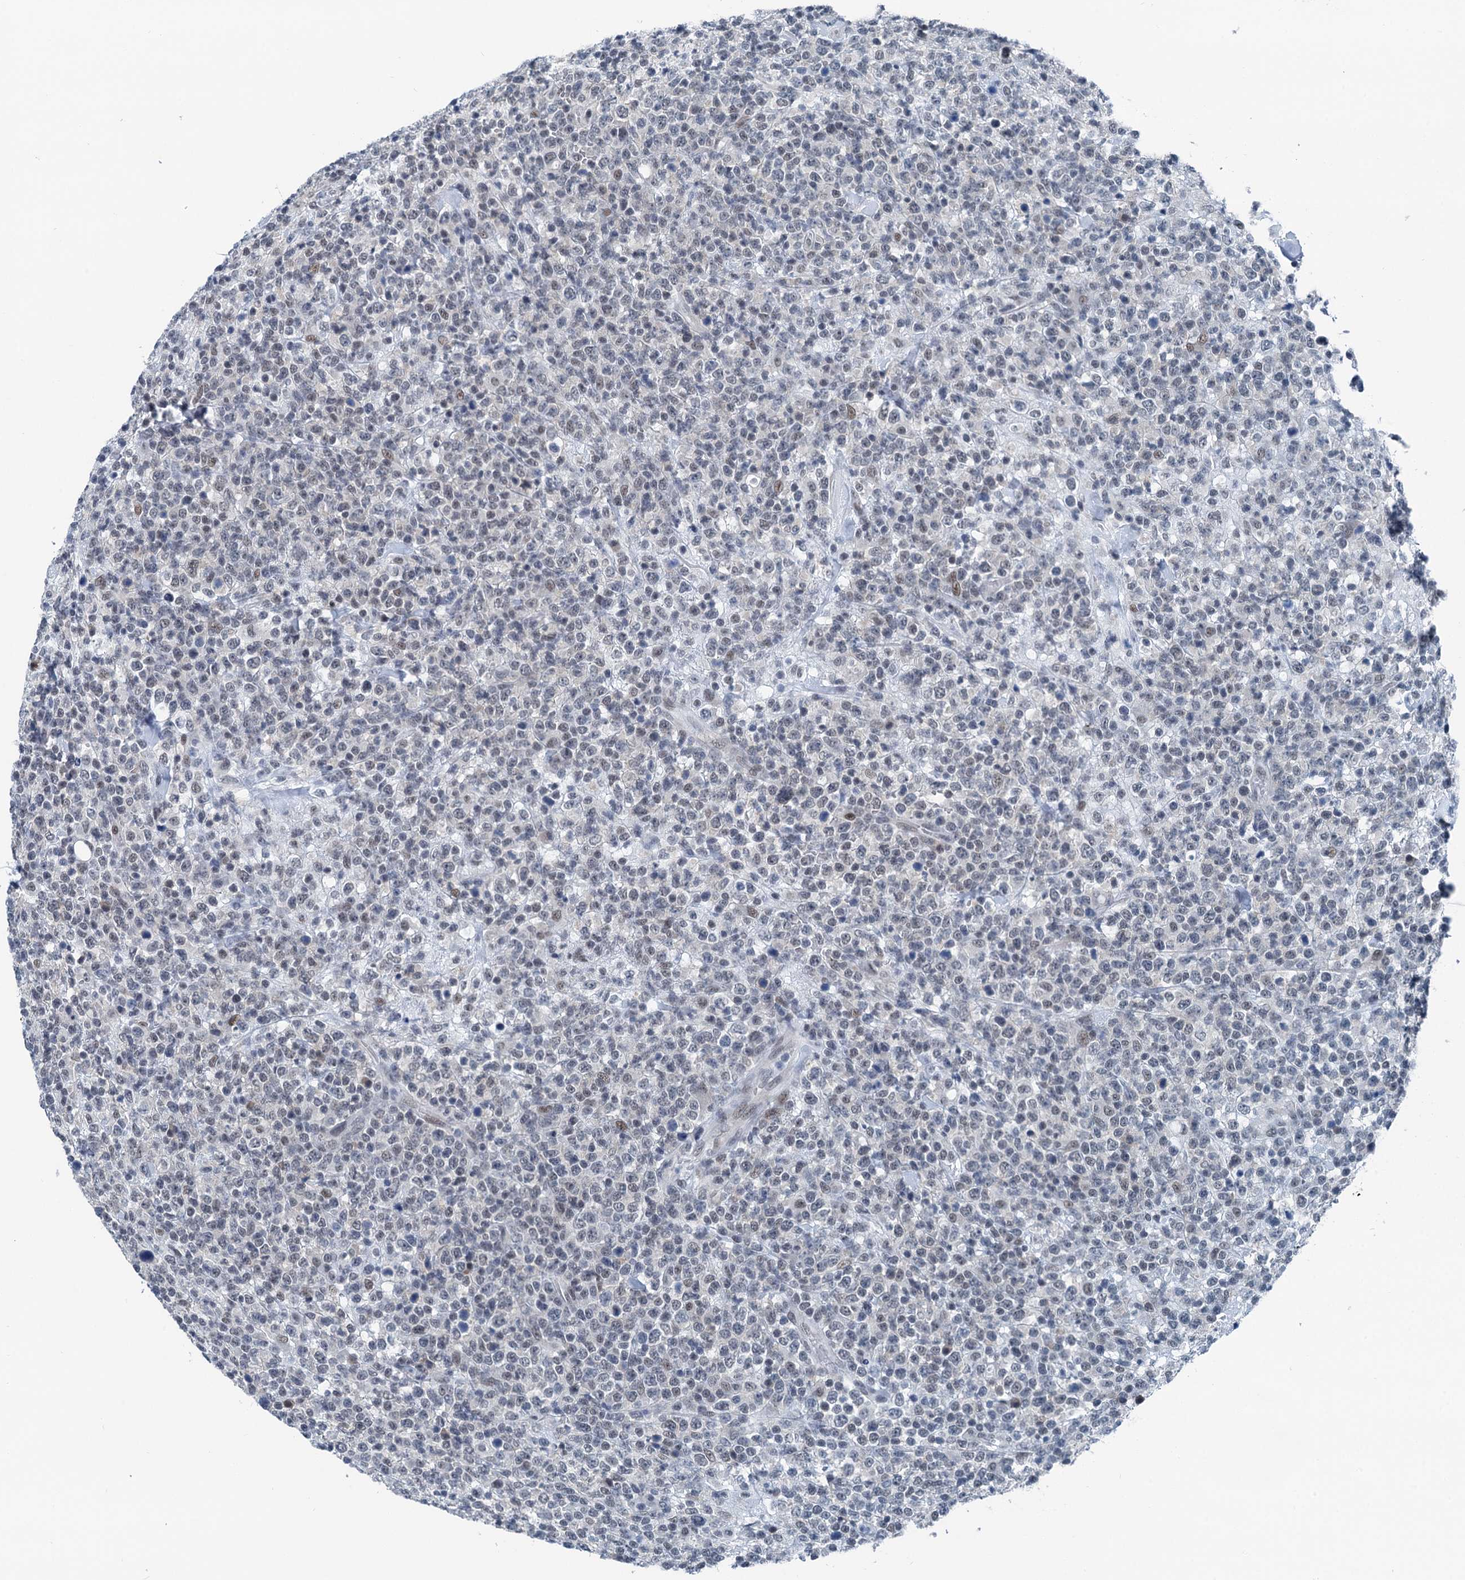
{"staining": {"intensity": "weak", "quantity": "<25%", "location": "nuclear"}, "tissue": "lymphoma", "cell_type": "Tumor cells", "image_type": "cancer", "snomed": [{"axis": "morphology", "description": "Malignant lymphoma, non-Hodgkin's type, High grade"}, {"axis": "topography", "description": "Colon"}], "caption": "Human high-grade malignant lymphoma, non-Hodgkin's type stained for a protein using IHC displays no expression in tumor cells.", "gene": "TRPT1", "patient": {"sex": "female", "age": 53}}